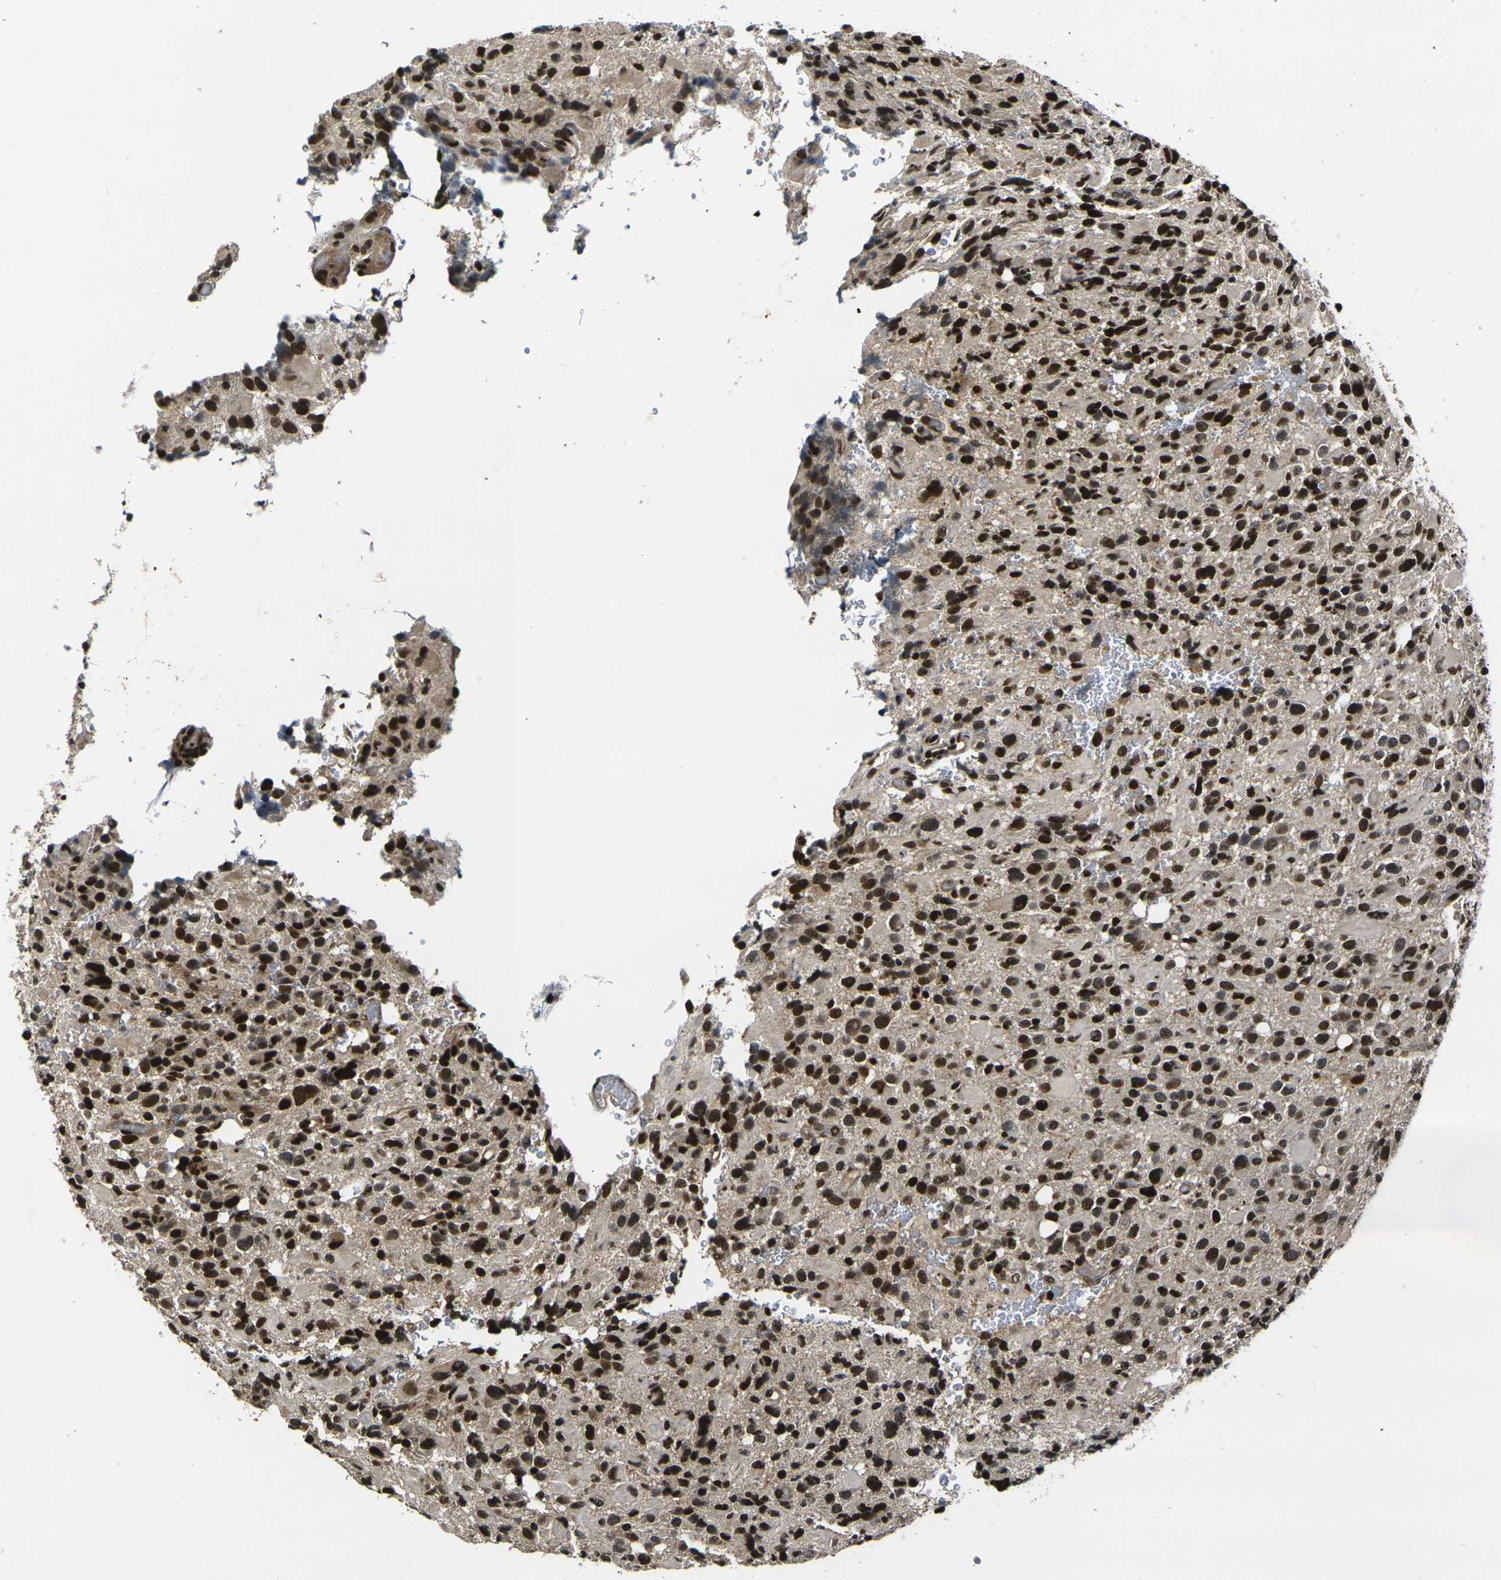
{"staining": {"intensity": "strong", "quantity": ">75%", "location": "nuclear"}, "tissue": "glioma", "cell_type": "Tumor cells", "image_type": "cancer", "snomed": [{"axis": "morphology", "description": "Glioma, malignant, High grade"}, {"axis": "topography", "description": "Brain"}], "caption": "High-grade glioma (malignant) stained with DAB (3,3'-diaminobenzidine) immunohistochemistry reveals high levels of strong nuclear positivity in approximately >75% of tumor cells.", "gene": "ACTL6A", "patient": {"sex": "male", "age": 48}}